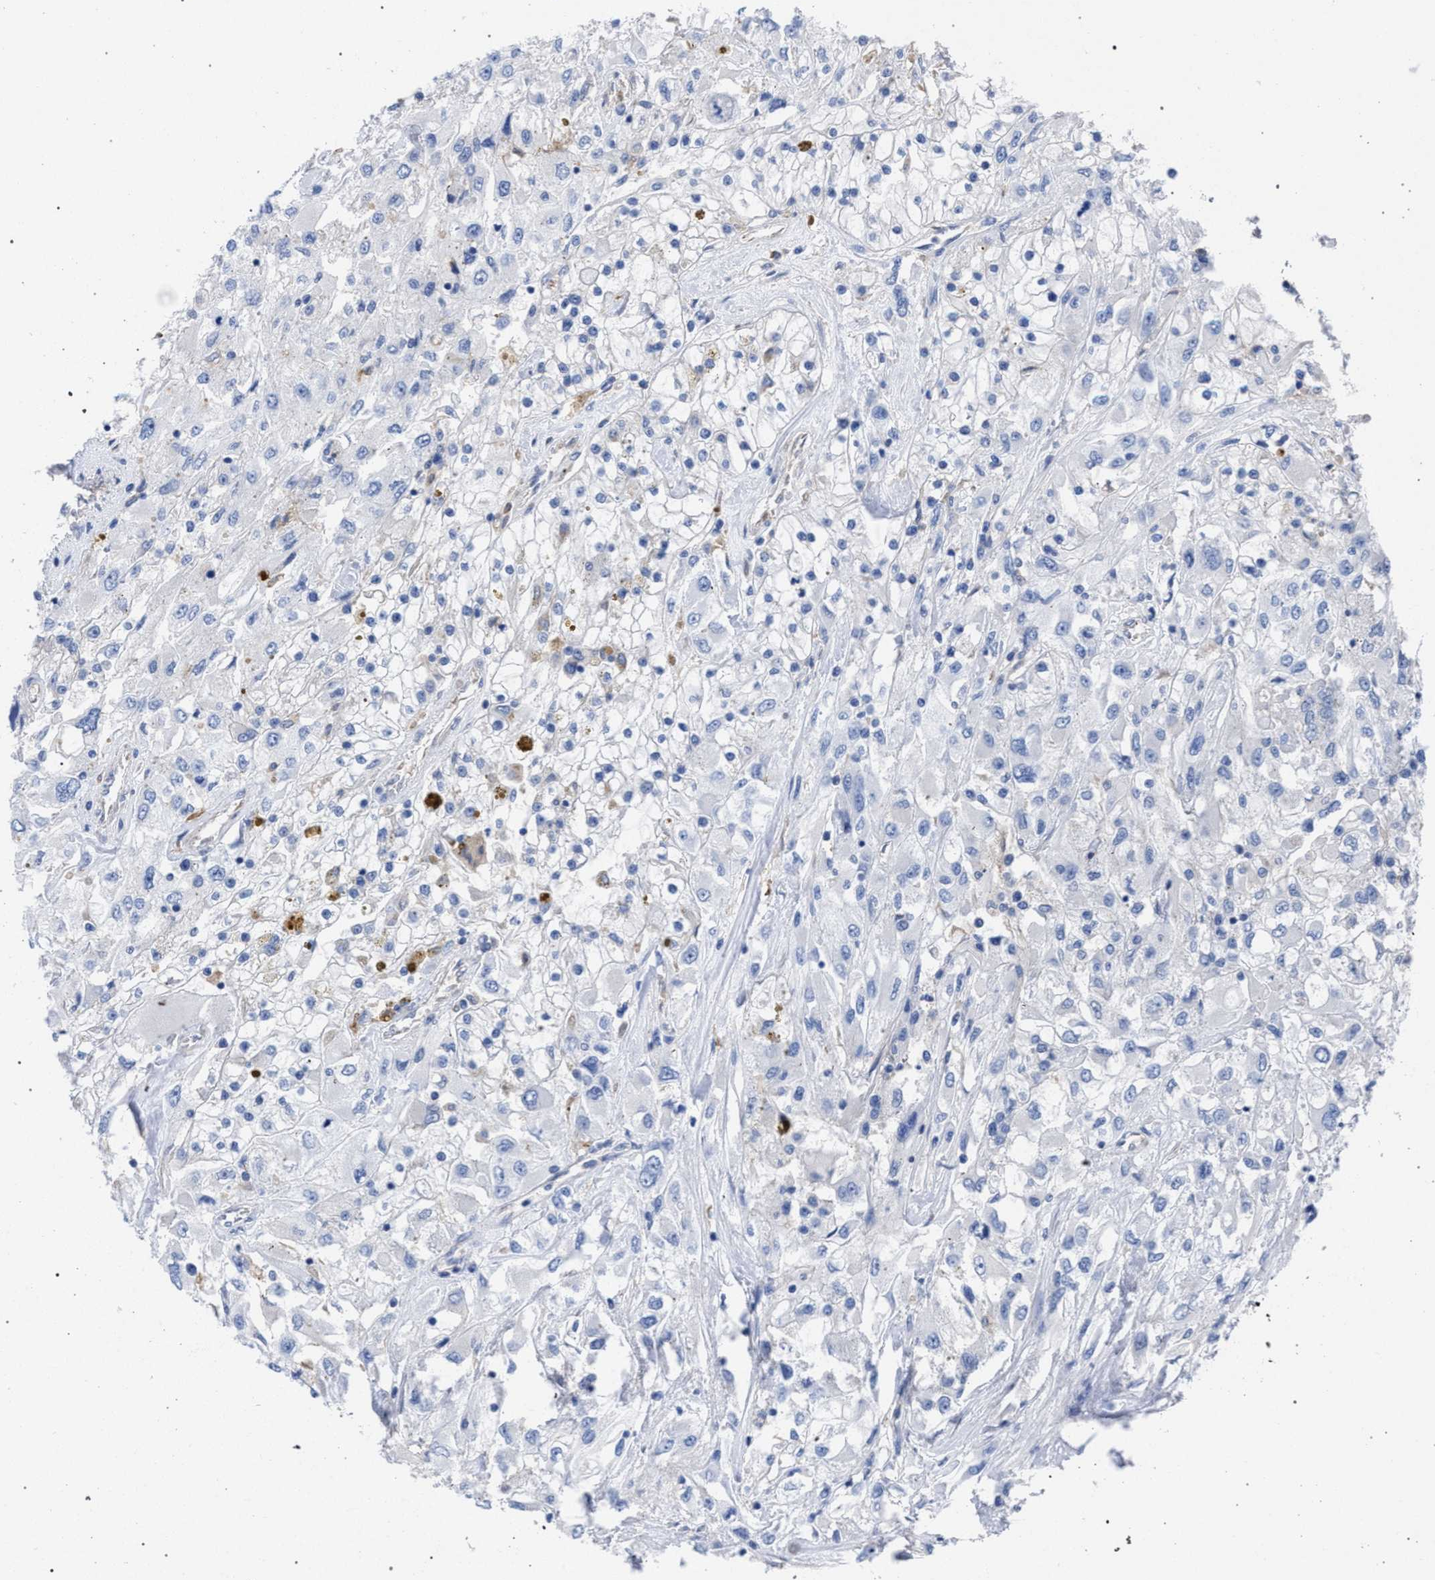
{"staining": {"intensity": "negative", "quantity": "none", "location": "none"}, "tissue": "renal cancer", "cell_type": "Tumor cells", "image_type": "cancer", "snomed": [{"axis": "morphology", "description": "Adenocarcinoma, NOS"}, {"axis": "topography", "description": "Kidney"}], "caption": "The image demonstrates no significant expression in tumor cells of adenocarcinoma (renal).", "gene": "GMPR", "patient": {"sex": "female", "age": 52}}